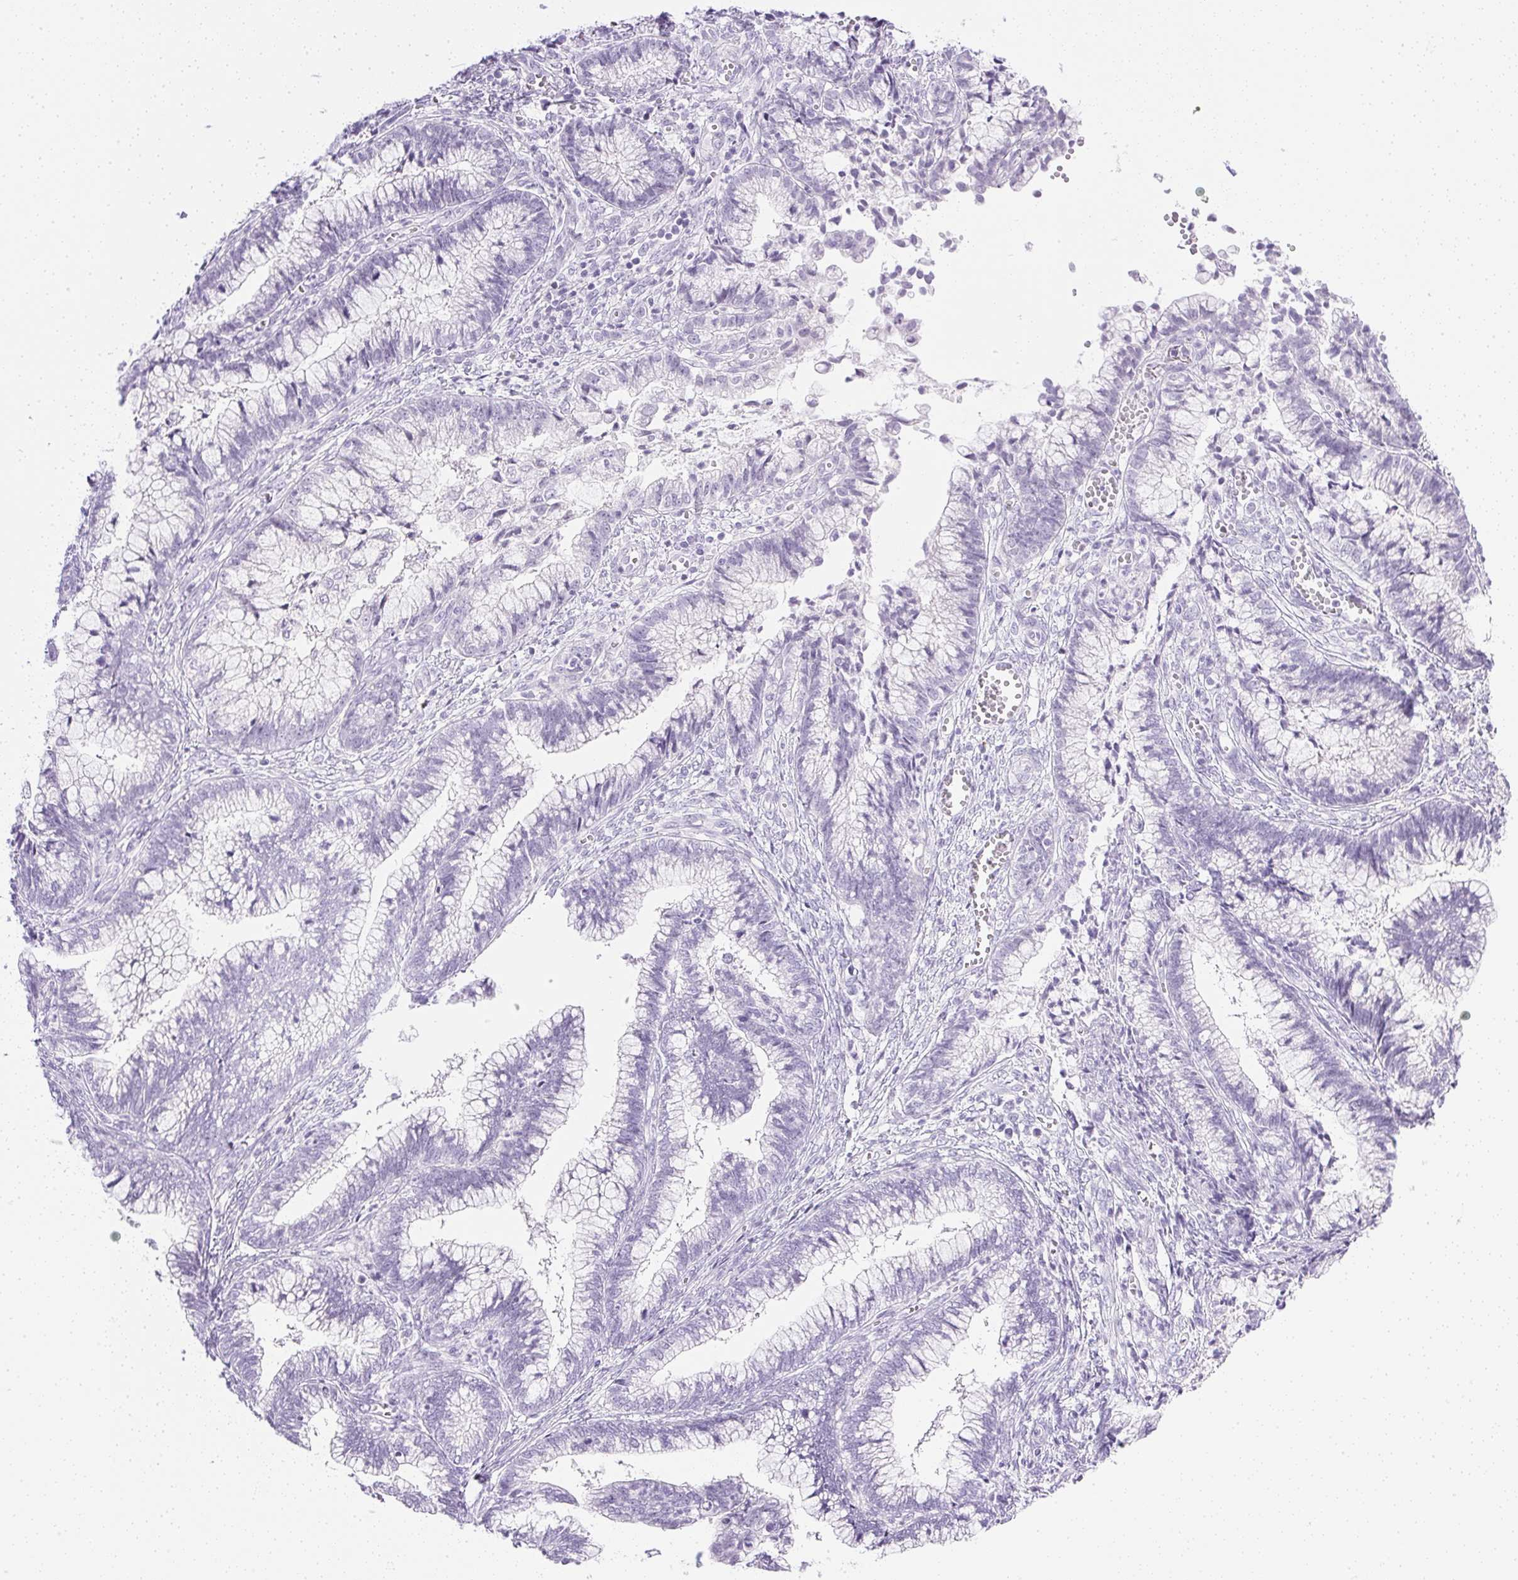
{"staining": {"intensity": "negative", "quantity": "none", "location": "none"}, "tissue": "cervical cancer", "cell_type": "Tumor cells", "image_type": "cancer", "snomed": [{"axis": "morphology", "description": "Adenocarcinoma, NOS"}, {"axis": "topography", "description": "Cervix"}], "caption": "An image of cervical adenocarcinoma stained for a protein demonstrates no brown staining in tumor cells. (Brightfield microscopy of DAB immunohistochemistry at high magnification).", "gene": "CPB1", "patient": {"sex": "female", "age": 44}}